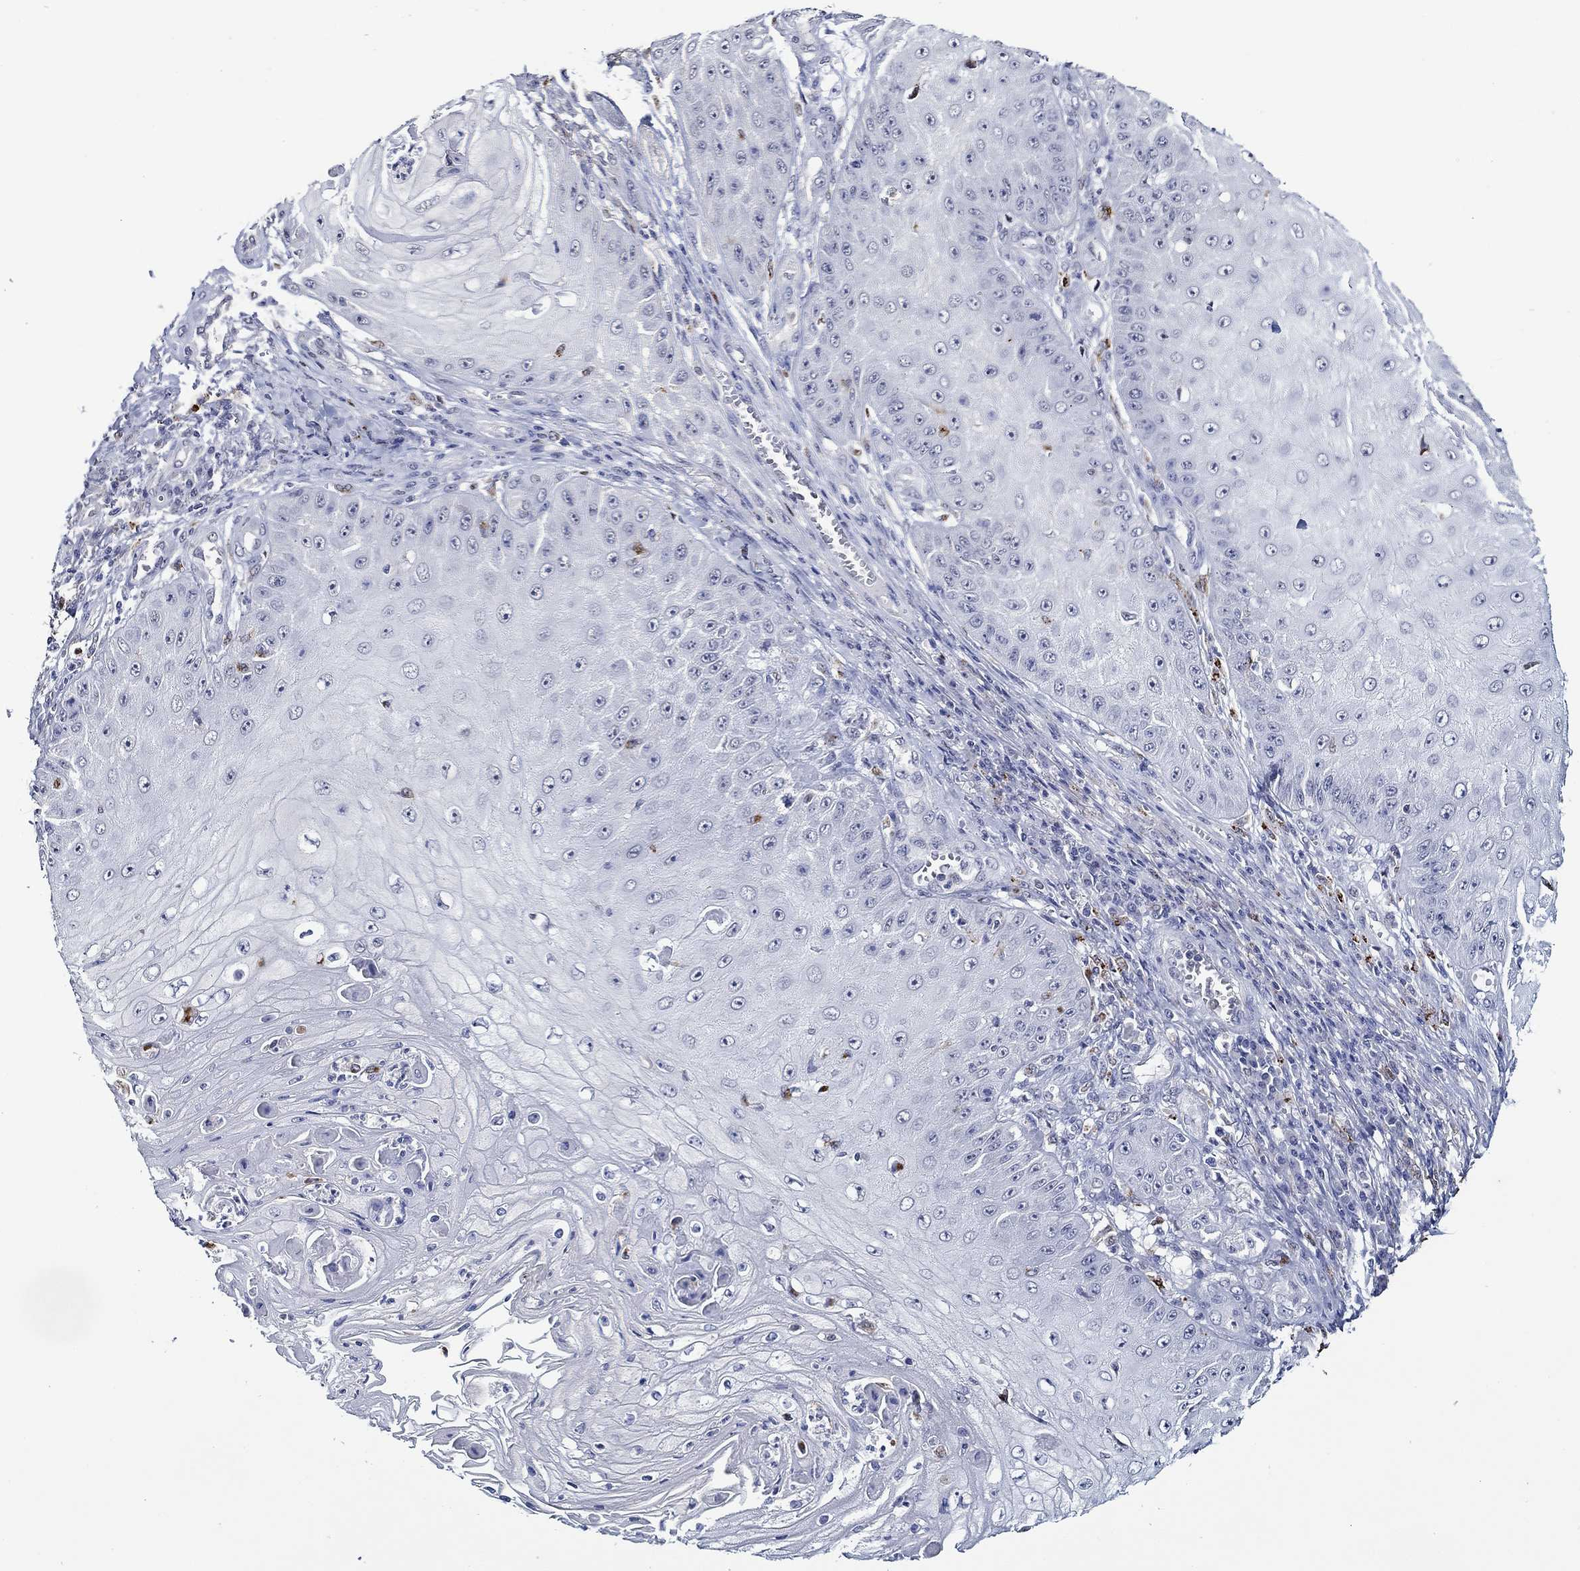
{"staining": {"intensity": "negative", "quantity": "none", "location": "none"}, "tissue": "skin cancer", "cell_type": "Tumor cells", "image_type": "cancer", "snomed": [{"axis": "morphology", "description": "Squamous cell carcinoma, NOS"}, {"axis": "topography", "description": "Skin"}], "caption": "An immunohistochemistry (IHC) photomicrograph of squamous cell carcinoma (skin) is shown. There is no staining in tumor cells of squamous cell carcinoma (skin).", "gene": "GATA2", "patient": {"sex": "male", "age": 70}}